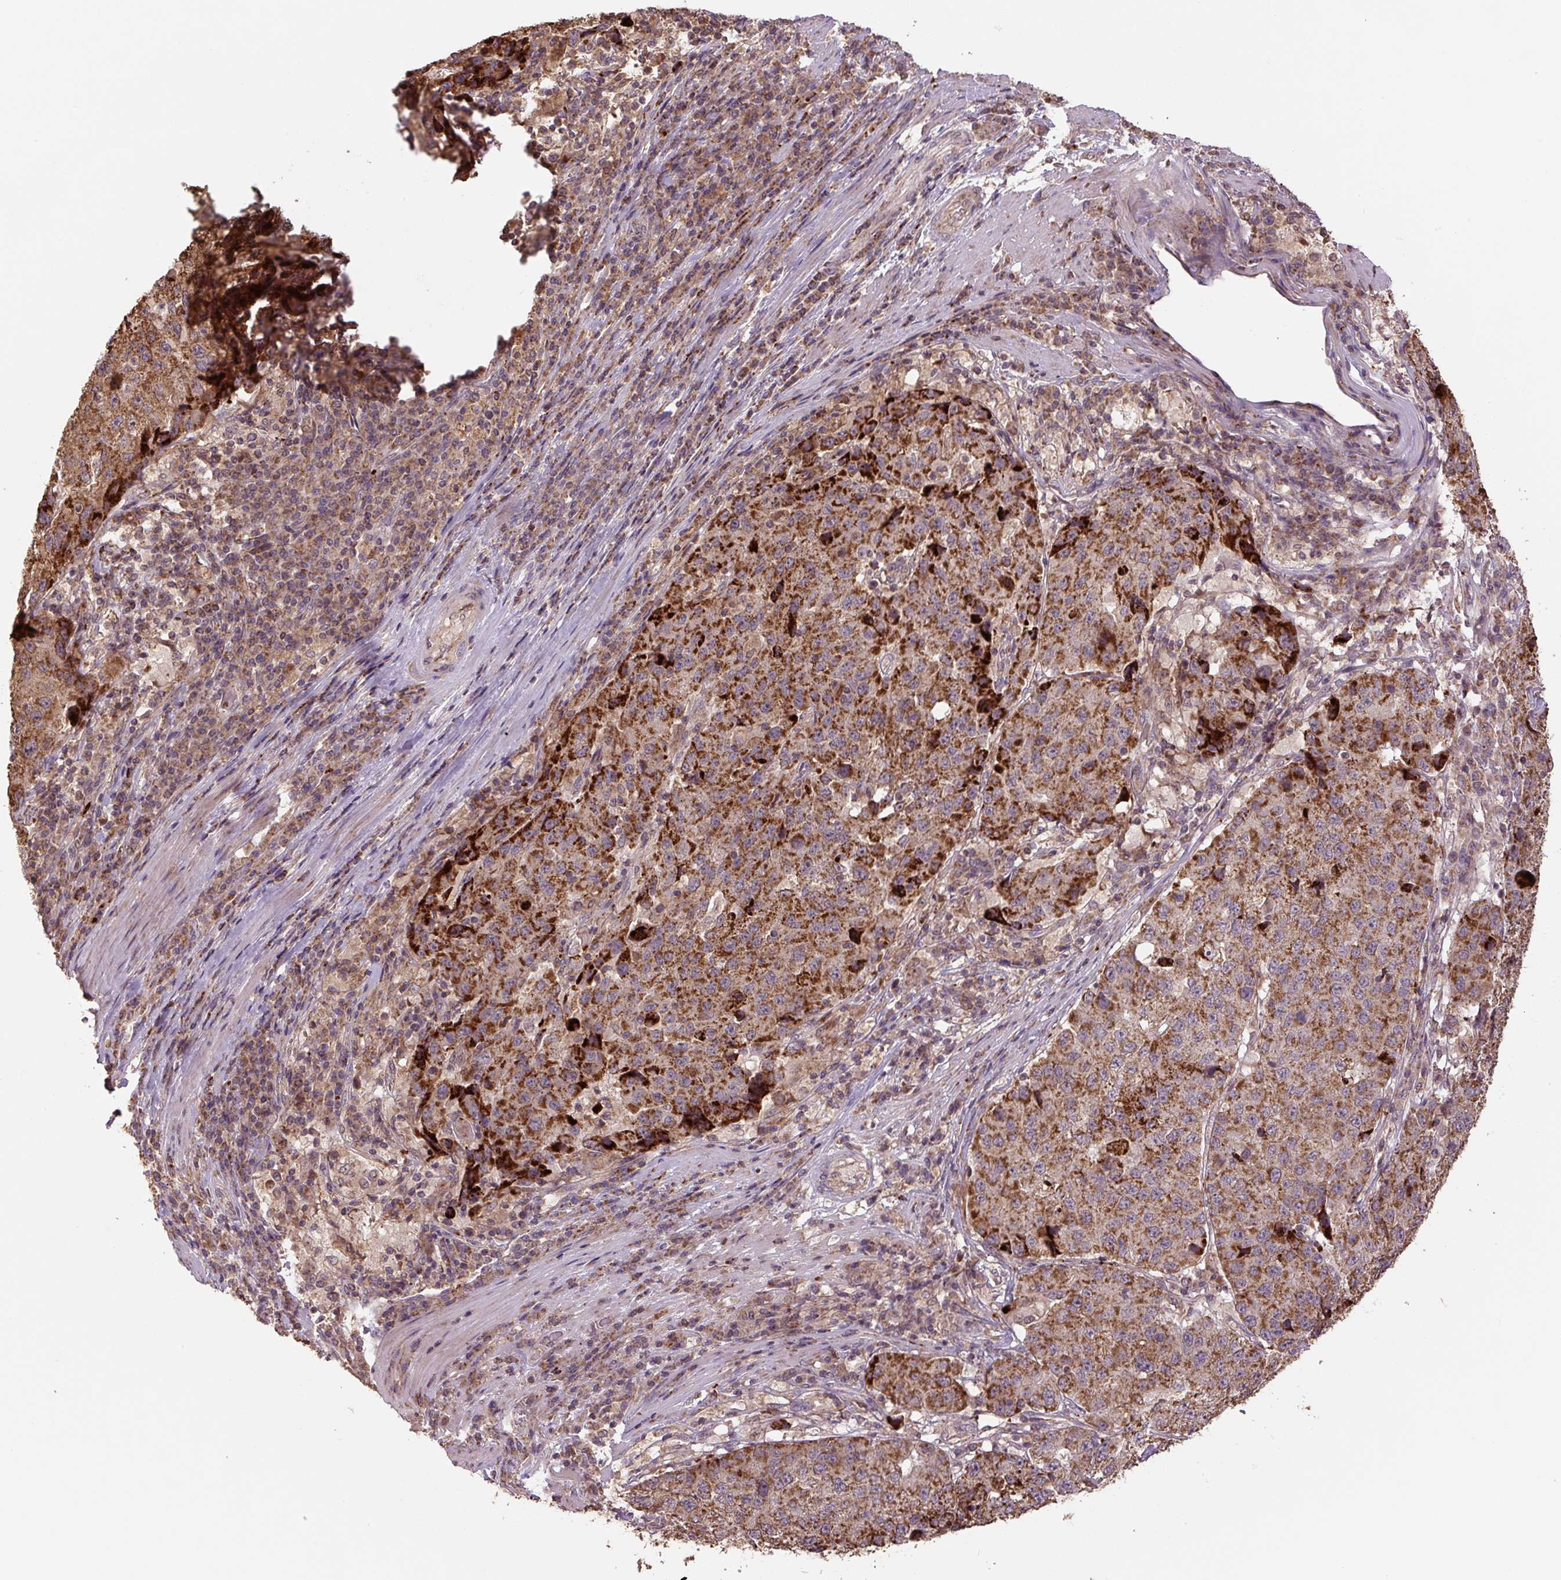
{"staining": {"intensity": "strong", "quantity": ">75%", "location": "cytoplasmic/membranous"}, "tissue": "stomach cancer", "cell_type": "Tumor cells", "image_type": "cancer", "snomed": [{"axis": "morphology", "description": "Adenocarcinoma, NOS"}, {"axis": "topography", "description": "Stomach"}], "caption": "An image of stomach cancer stained for a protein displays strong cytoplasmic/membranous brown staining in tumor cells.", "gene": "TMEM160", "patient": {"sex": "male", "age": 71}}